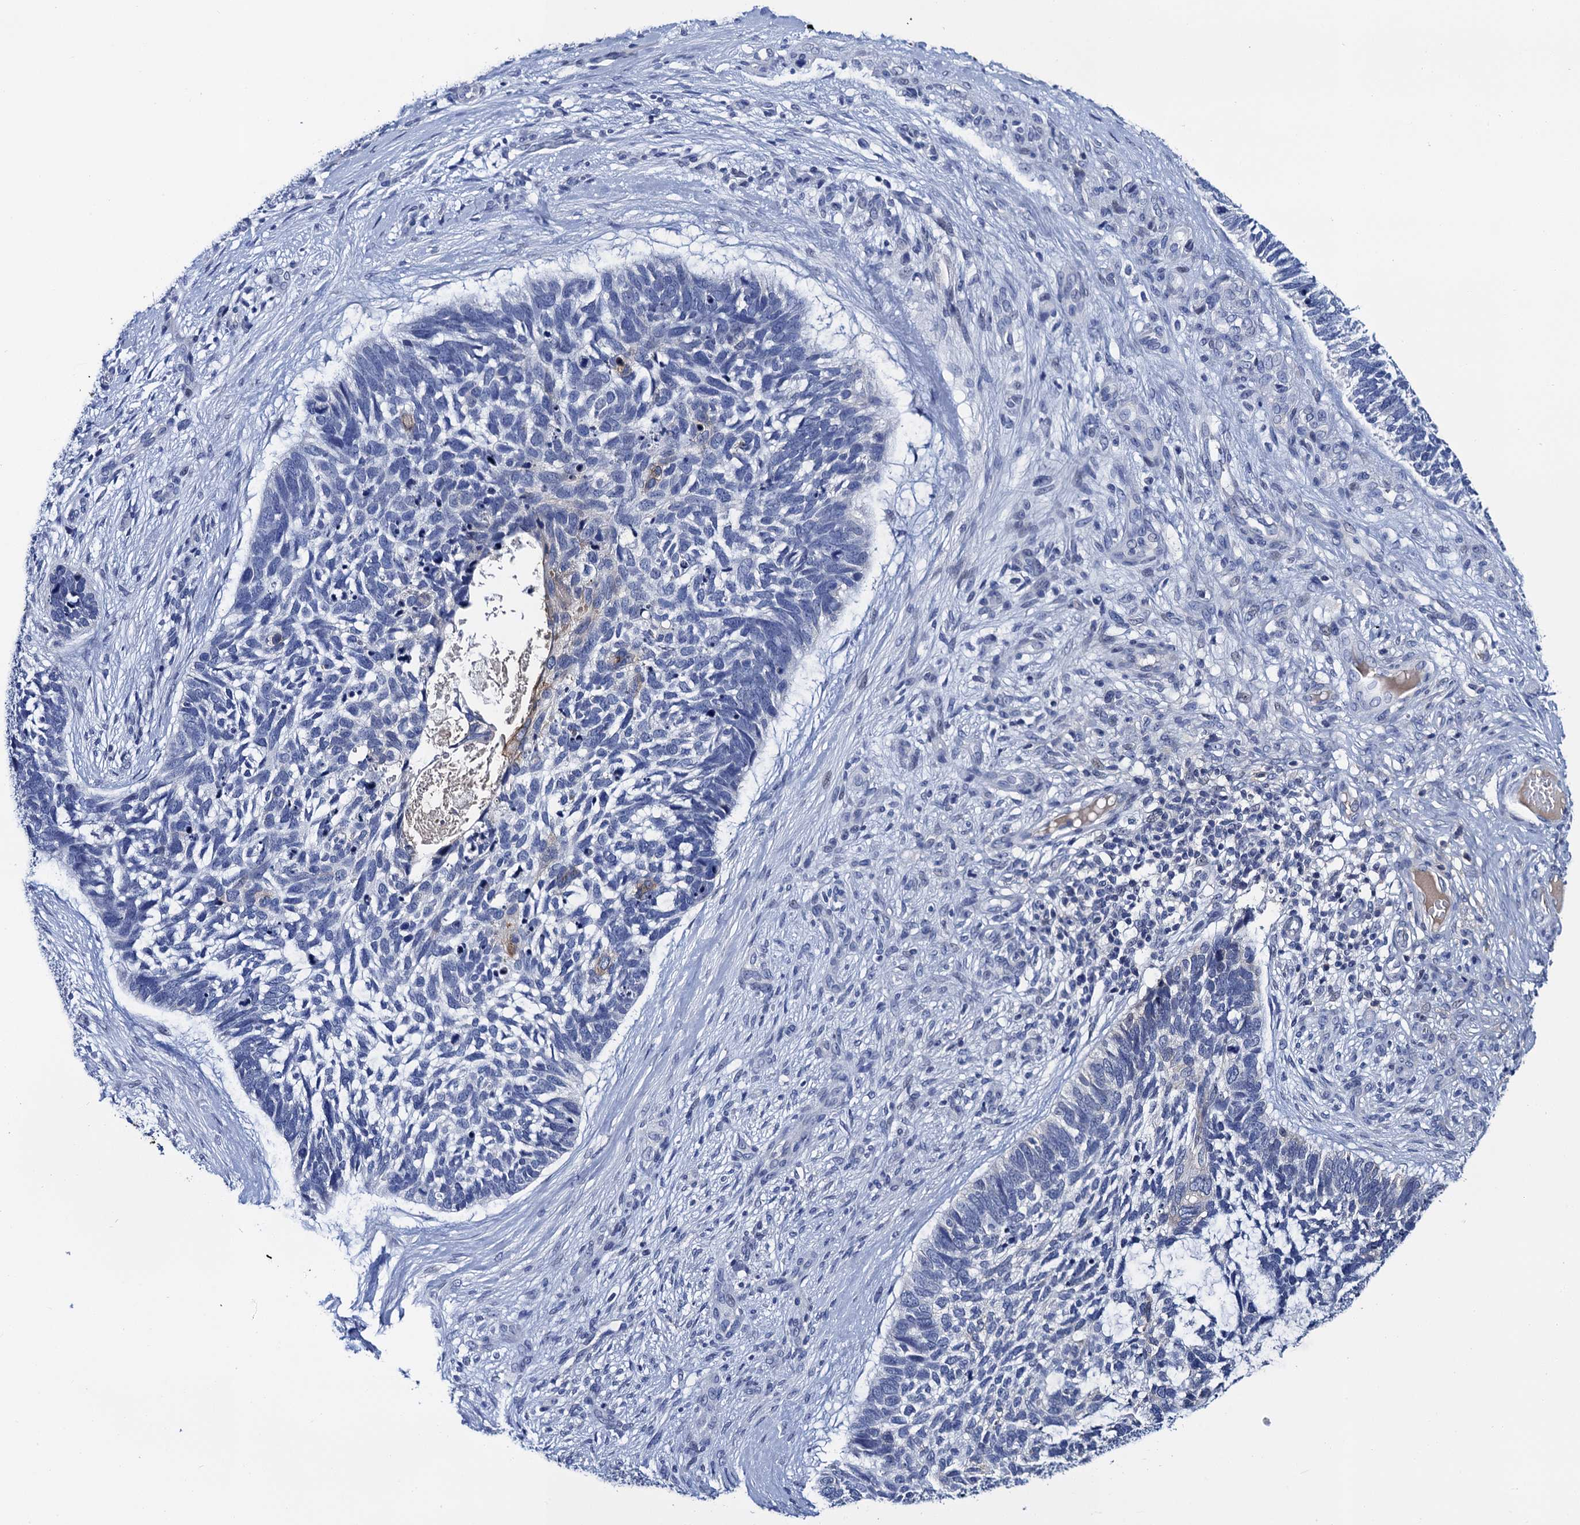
{"staining": {"intensity": "negative", "quantity": "none", "location": "none"}, "tissue": "skin cancer", "cell_type": "Tumor cells", "image_type": "cancer", "snomed": [{"axis": "morphology", "description": "Basal cell carcinoma"}, {"axis": "topography", "description": "Skin"}], "caption": "Micrograph shows no significant protein expression in tumor cells of skin basal cell carcinoma. (DAB IHC, high magnification).", "gene": "LYPD3", "patient": {"sex": "male", "age": 88}}